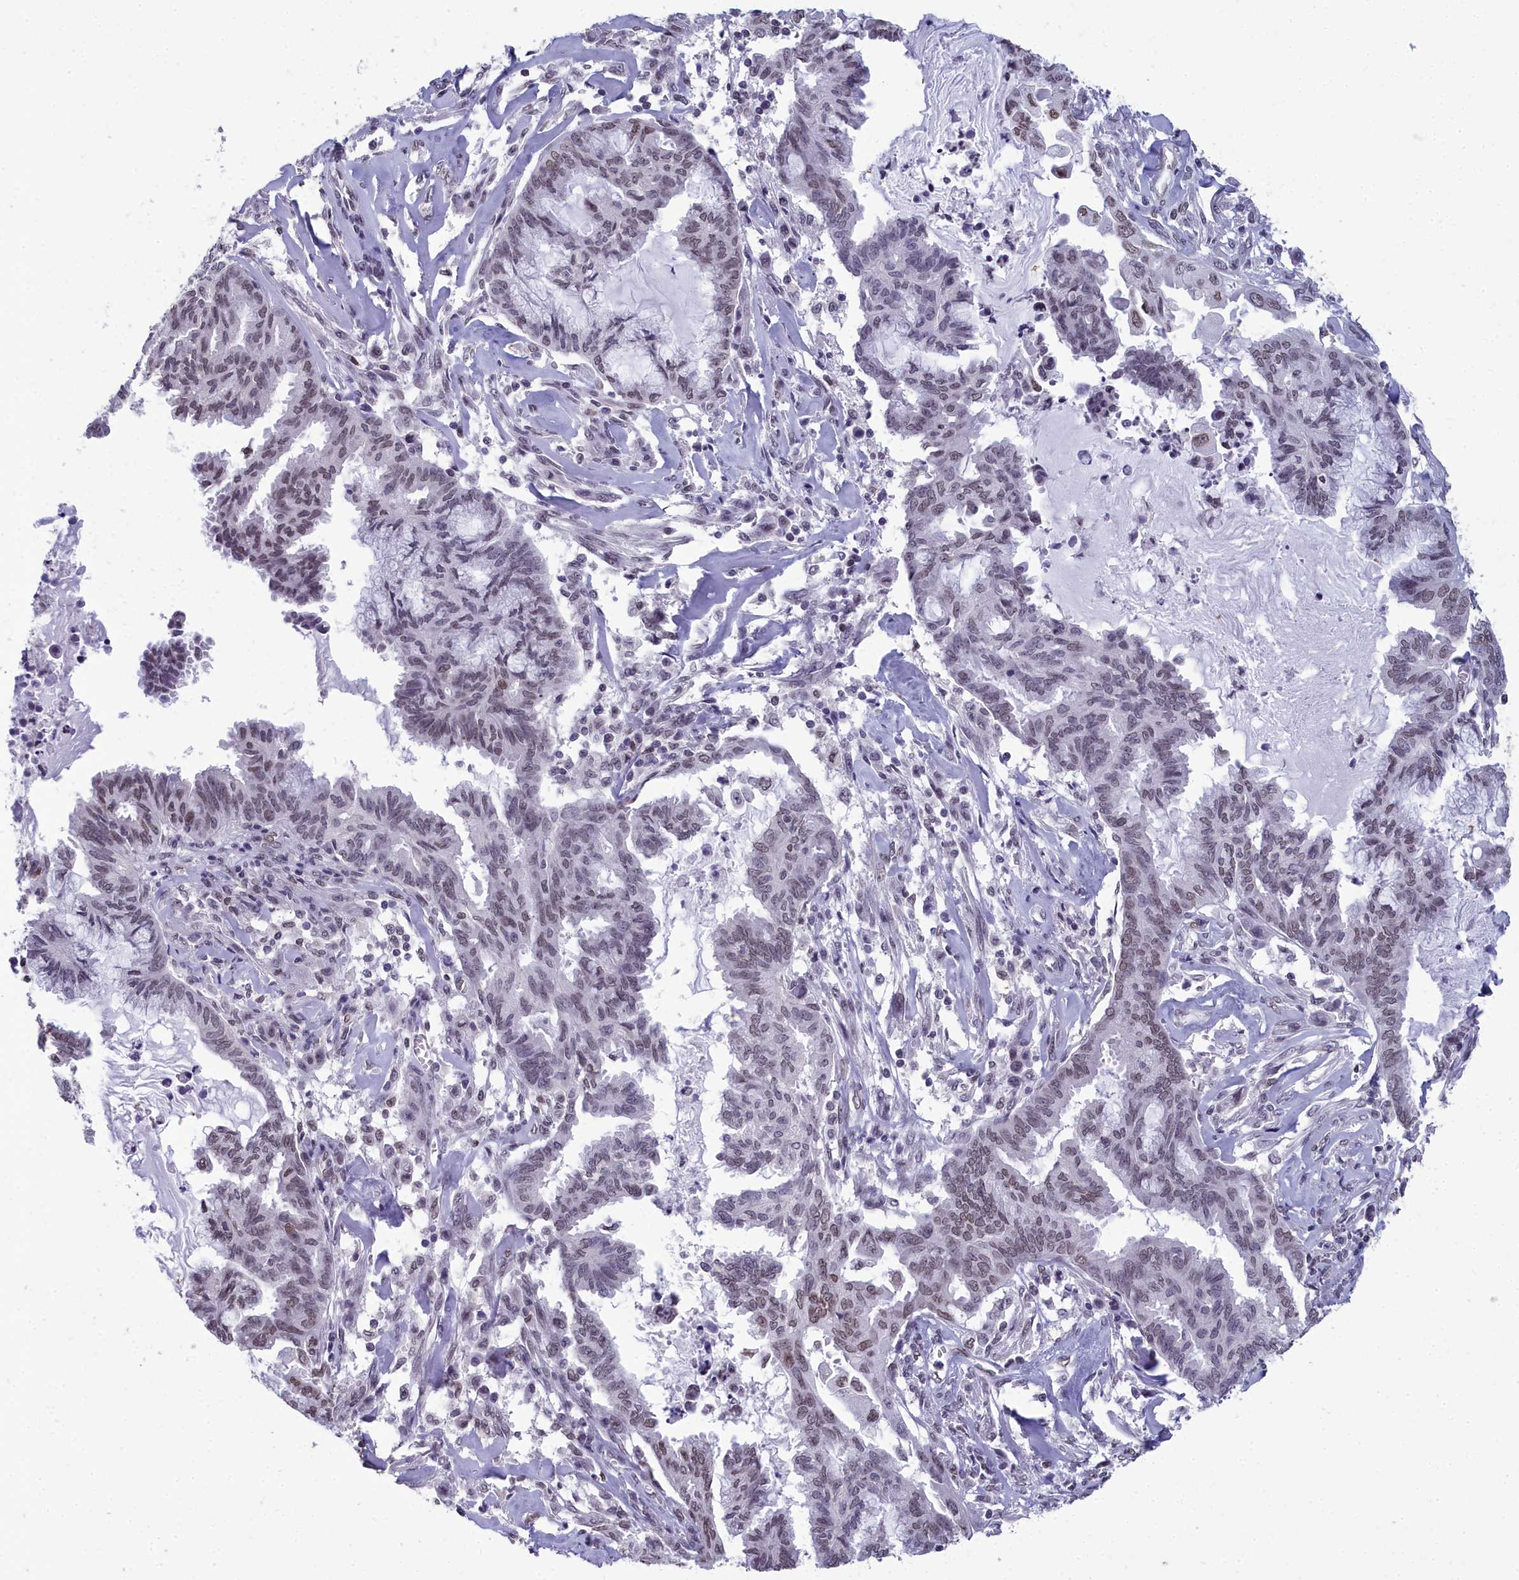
{"staining": {"intensity": "weak", "quantity": "25%-75%", "location": "nuclear"}, "tissue": "endometrial cancer", "cell_type": "Tumor cells", "image_type": "cancer", "snomed": [{"axis": "morphology", "description": "Adenocarcinoma, NOS"}, {"axis": "topography", "description": "Endometrium"}], "caption": "This image demonstrates IHC staining of human endometrial adenocarcinoma, with low weak nuclear staining in about 25%-75% of tumor cells.", "gene": "CCDC97", "patient": {"sex": "female", "age": 86}}